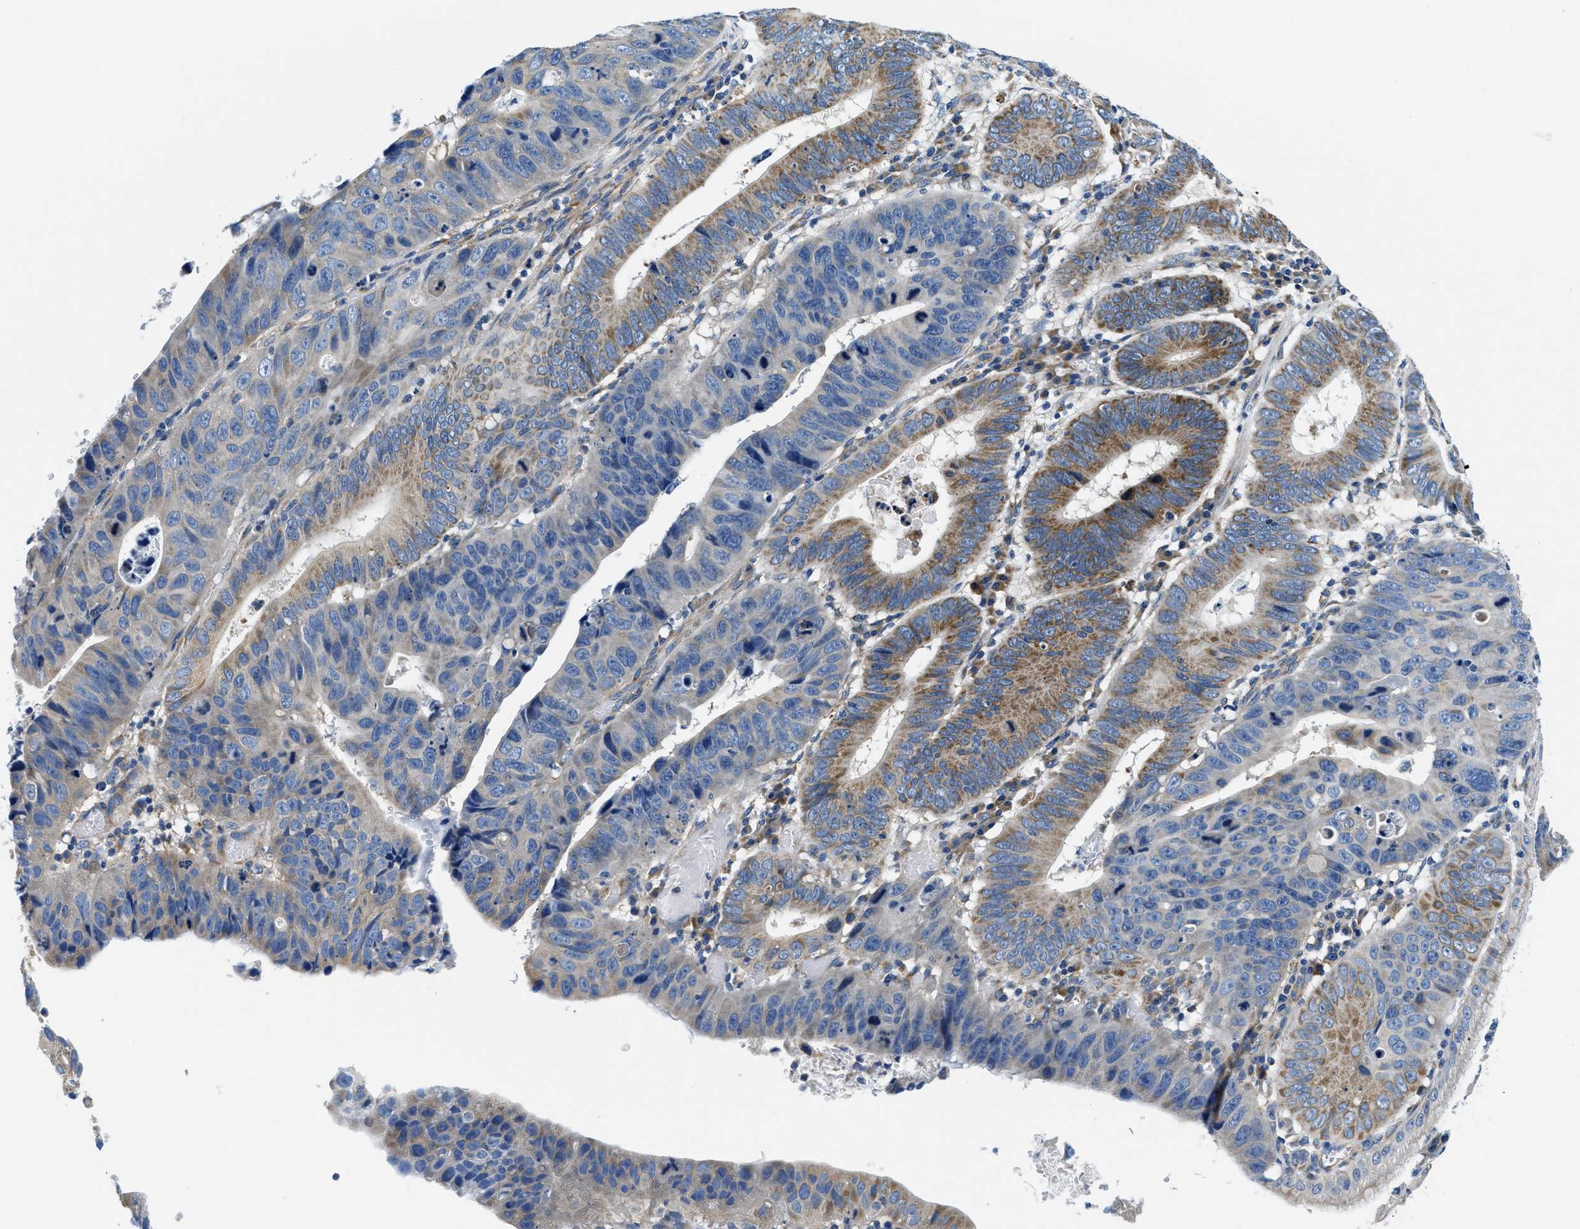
{"staining": {"intensity": "moderate", "quantity": "25%-75%", "location": "cytoplasmic/membranous"}, "tissue": "stomach cancer", "cell_type": "Tumor cells", "image_type": "cancer", "snomed": [{"axis": "morphology", "description": "Adenocarcinoma, NOS"}, {"axis": "topography", "description": "Stomach"}], "caption": "The photomicrograph demonstrates immunohistochemical staining of stomach cancer. There is moderate cytoplasmic/membranous expression is identified in about 25%-75% of tumor cells.", "gene": "SAMD4B", "patient": {"sex": "male", "age": 59}}